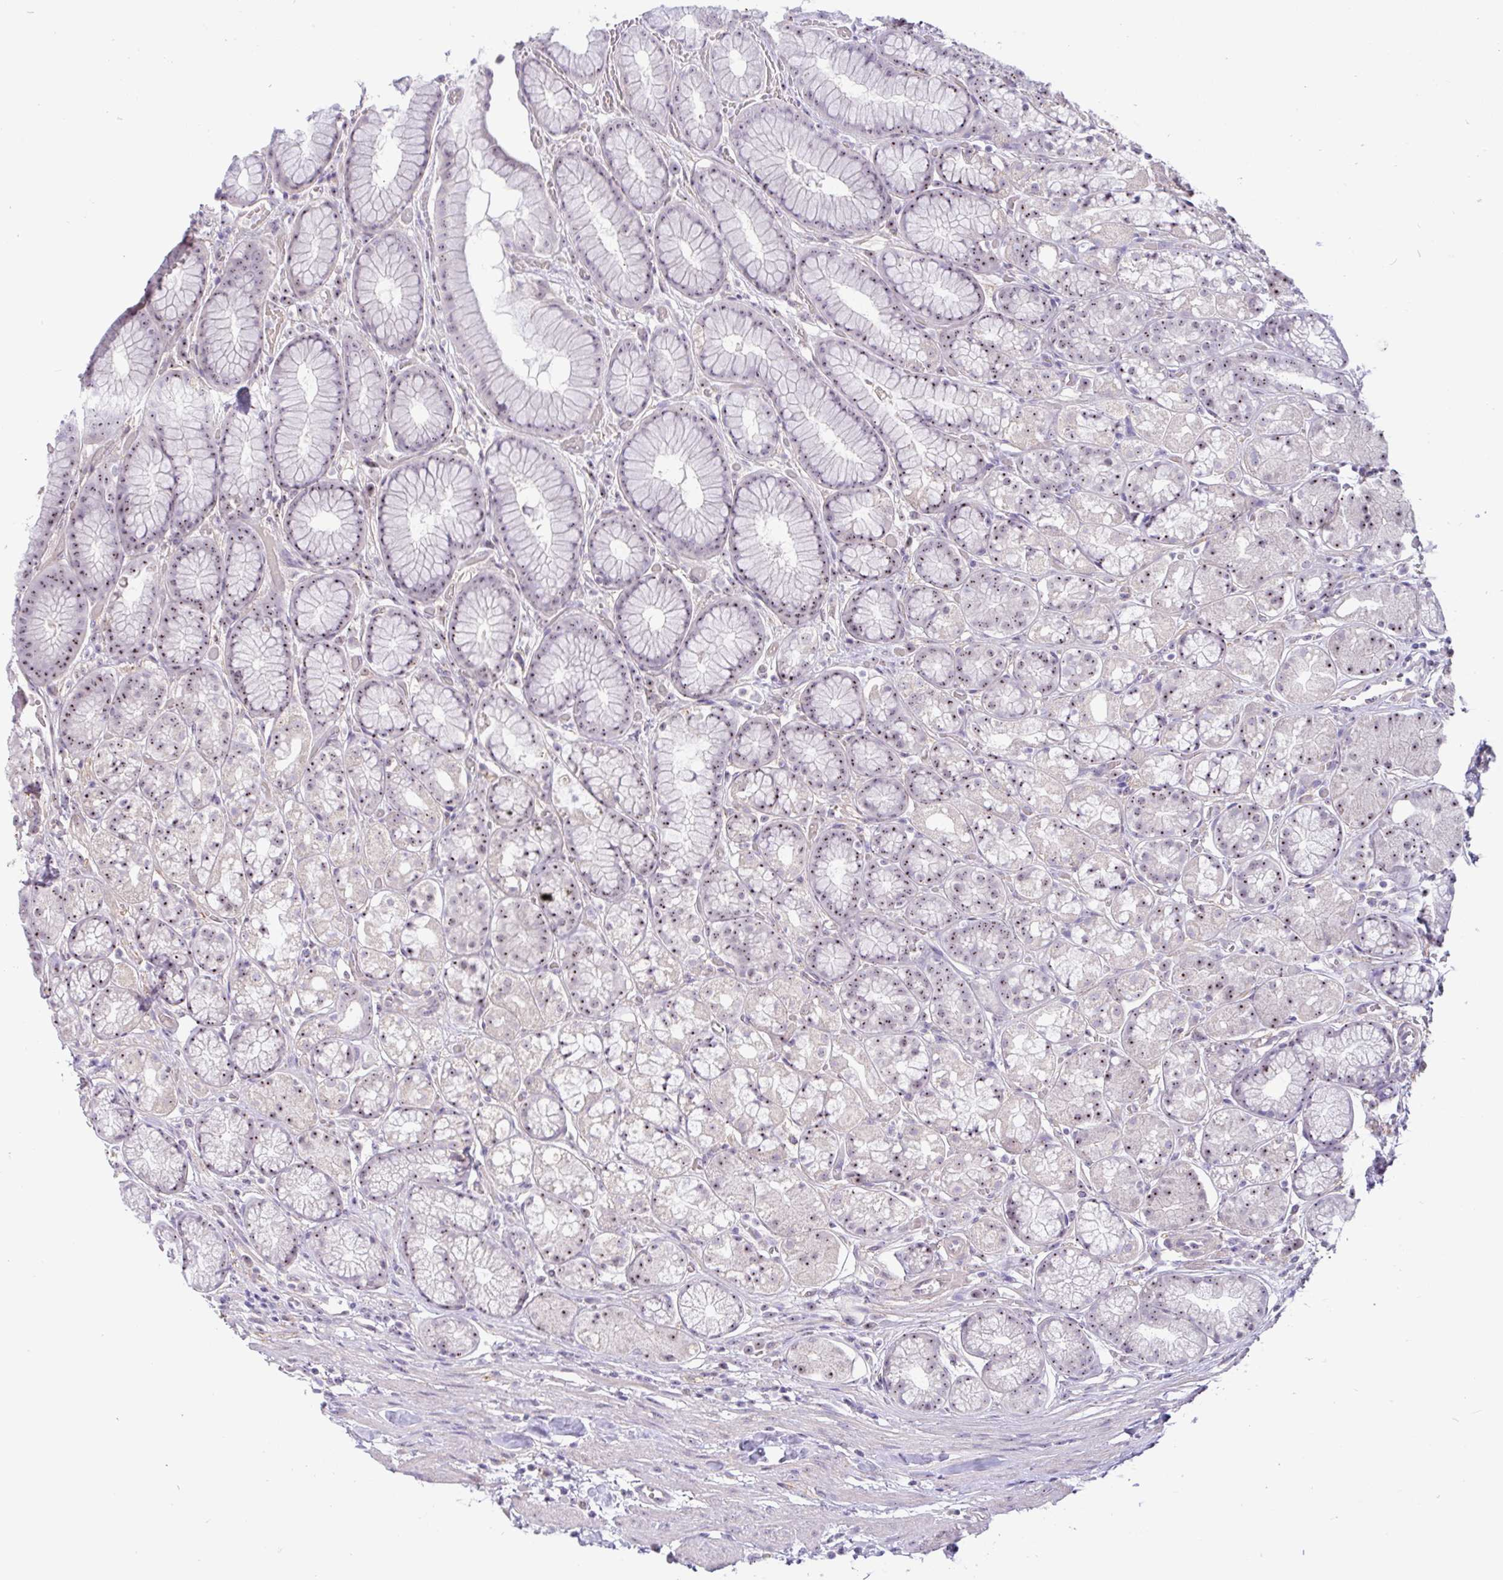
{"staining": {"intensity": "moderate", "quantity": "25%-75%", "location": "nuclear"}, "tissue": "stomach", "cell_type": "Glandular cells", "image_type": "normal", "snomed": [{"axis": "morphology", "description": "Normal tissue, NOS"}, {"axis": "topography", "description": "Smooth muscle"}, {"axis": "topography", "description": "Stomach"}], "caption": "Immunohistochemical staining of unremarkable stomach demonstrates medium levels of moderate nuclear positivity in about 25%-75% of glandular cells.", "gene": "MXRA8", "patient": {"sex": "male", "age": 70}}